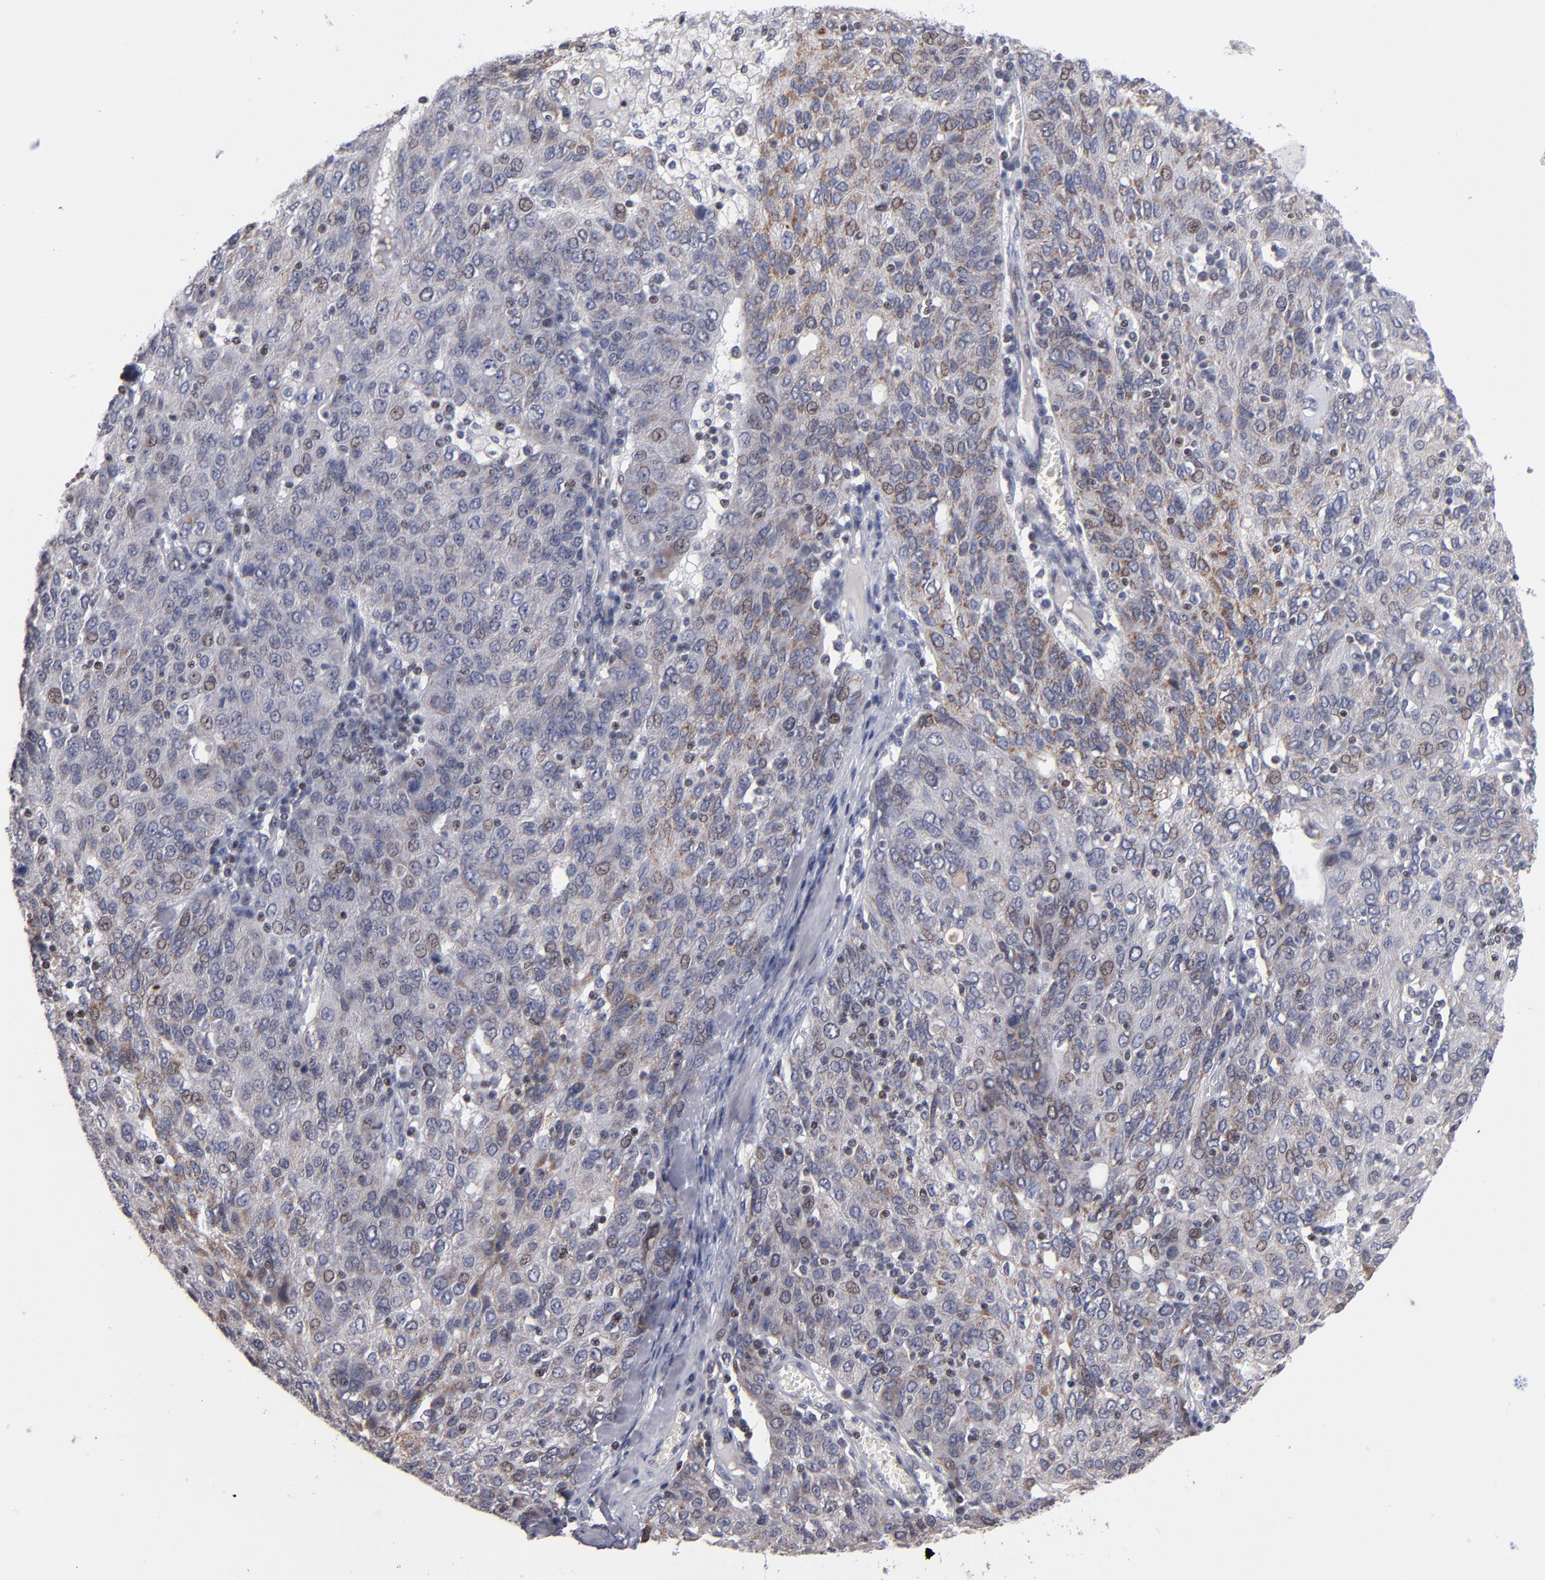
{"staining": {"intensity": "moderate", "quantity": "25%-75%", "location": "cytoplasmic/membranous,nuclear"}, "tissue": "ovarian cancer", "cell_type": "Tumor cells", "image_type": "cancer", "snomed": [{"axis": "morphology", "description": "Carcinoma, endometroid"}, {"axis": "topography", "description": "Ovary"}], "caption": "There is medium levels of moderate cytoplasmic/membranous and nuclear positivity in tumor cells of ovarian cancer (endometroid carcinoma), as demonstrated by immunohistochemical staining (brown color).", "gene": "ODF2", "patient": {"sex": "female", "age": 50}}